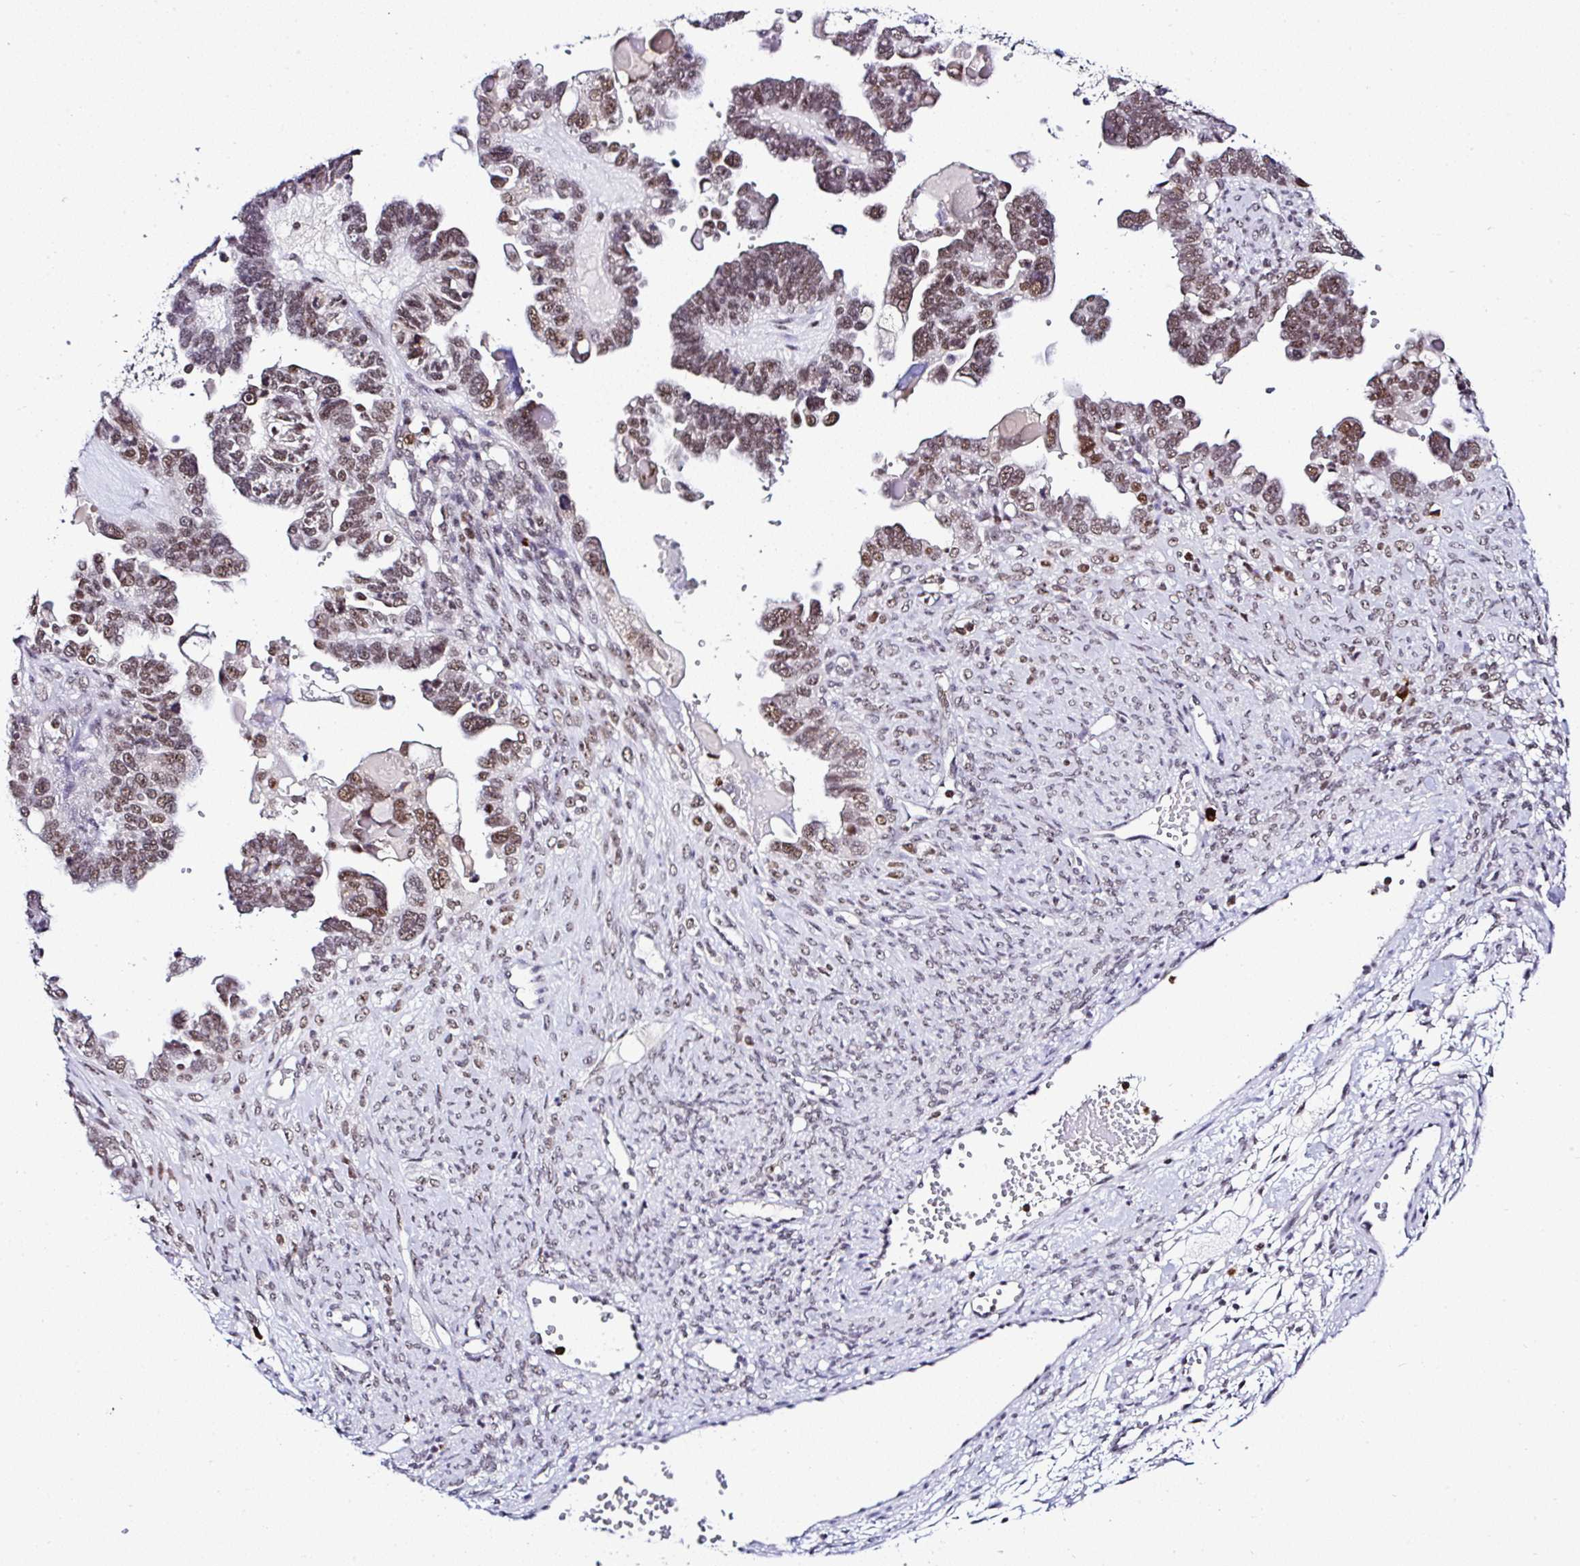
{"staining": {"intensity": "moderate", "quantity": ">75%", "location": "nuclear"}, "tissue": "ovarian cancer", "cell_type": "Tumor cells", "image_type": "cancer", "snomed": [{"axis": "morphology", "description": "Cystadenocarcinoma, serous, NOS"}, {"axis": "topography", "description": "Ovary"}], "caption": "Serous cystadenocarcinoma (ovarian) tissue shows moderate nuclear expression in about >75% of tumor cells Ihc stains the protein in brown and the nuclei are stained blue.", "gene": "PTPN2", "patient": {"sex": "female", "age": 51}}